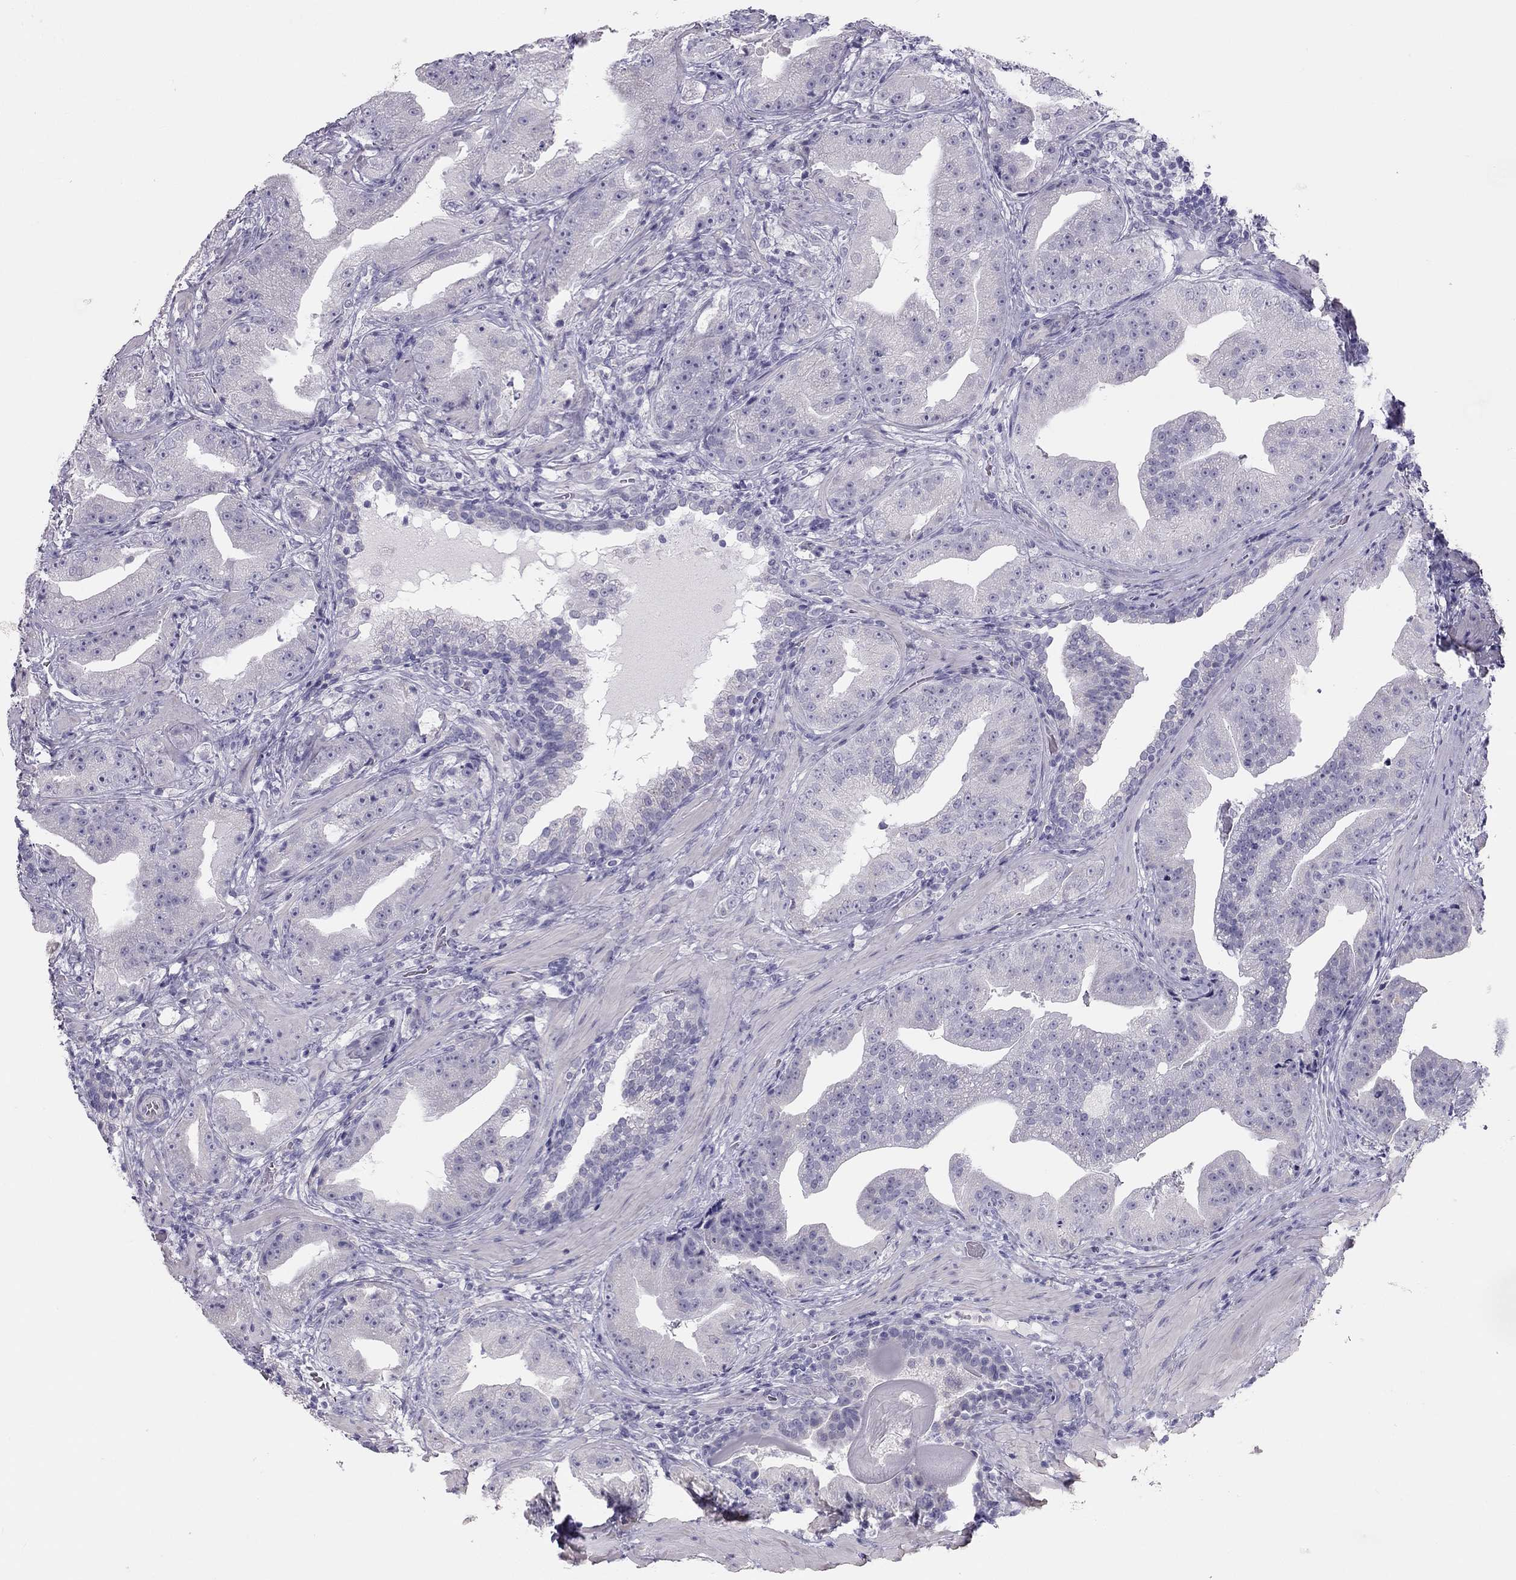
{"staining": {"intensity": "negative", "quantity": "none", "location": "none"}, "tissue": "prostate cancer", "cell_type": "Tumor cells", "image_type": "cancer", "snomed": [{"axis": "morphology", "description": "Adenocarcinoma, Low grade"}, {"axis": "topography", "description": "Prostate"}], "caption": "The photomicrograph demonstrates no staining of tumor cells in prostate adenocarcinoma (low-grade).", "gene": "SPATA12", "patient": {"sex": "male", "age": 62}}